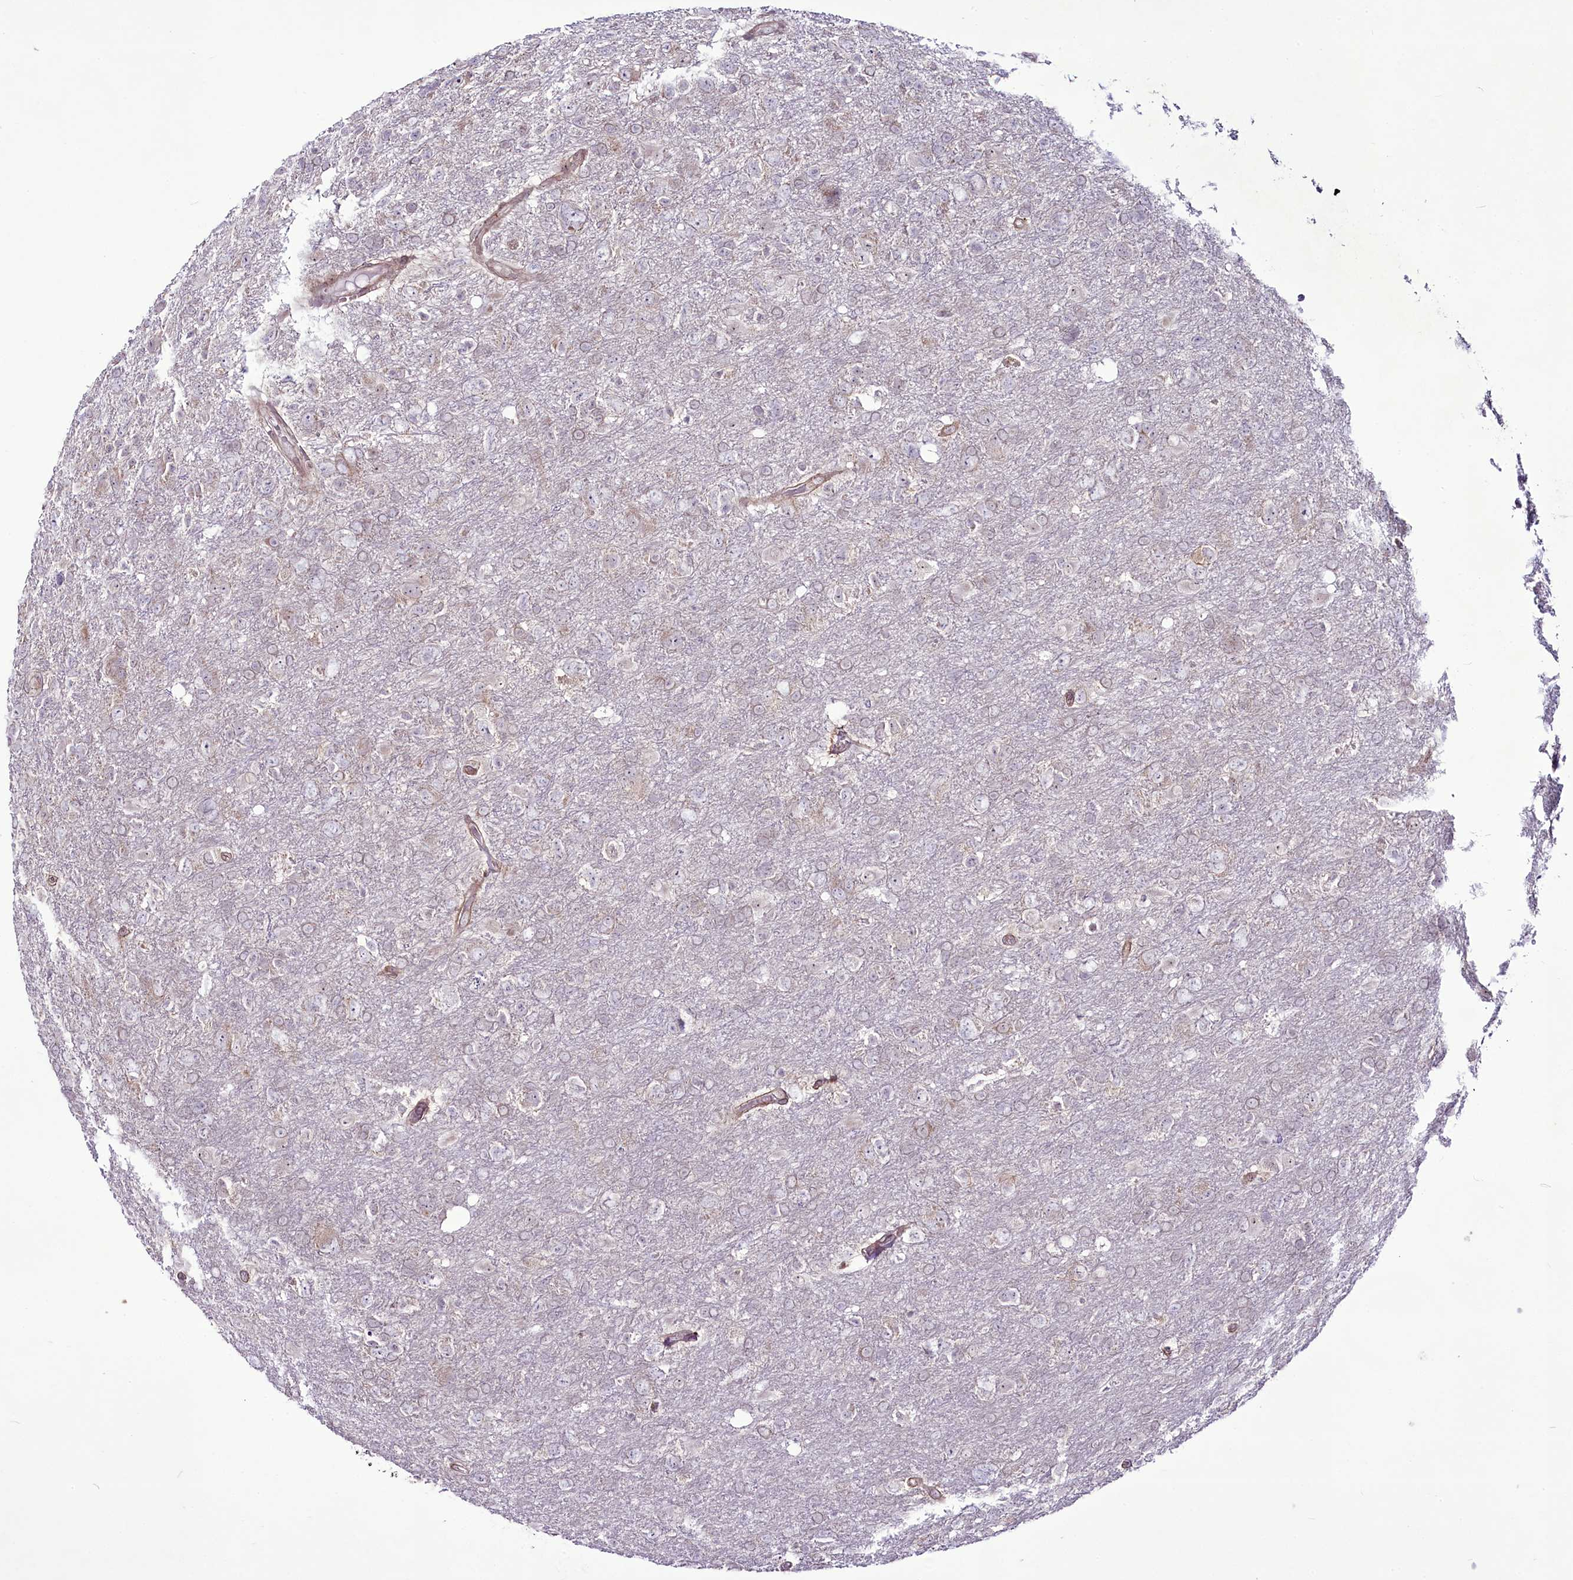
{"staining": {"intensity": "negative", "quantity": "none", "location": "none"}, "tissue": "glioma", "cell_type": "Tumor cells", "image_type": "cancer", "snomed": [{"axis": "morphology", "description": "Glioma, malignant, High grade"}, {"axis": "topography", "description": "Brain"}], "caption": "A high-resolution micrograph shows immunohistochemistry (IHC) staining of glioma, which exhibits no significant expression in tumor cells.", "gene": "RSBN1", "patient": {"sex": "male", "age": 61}}